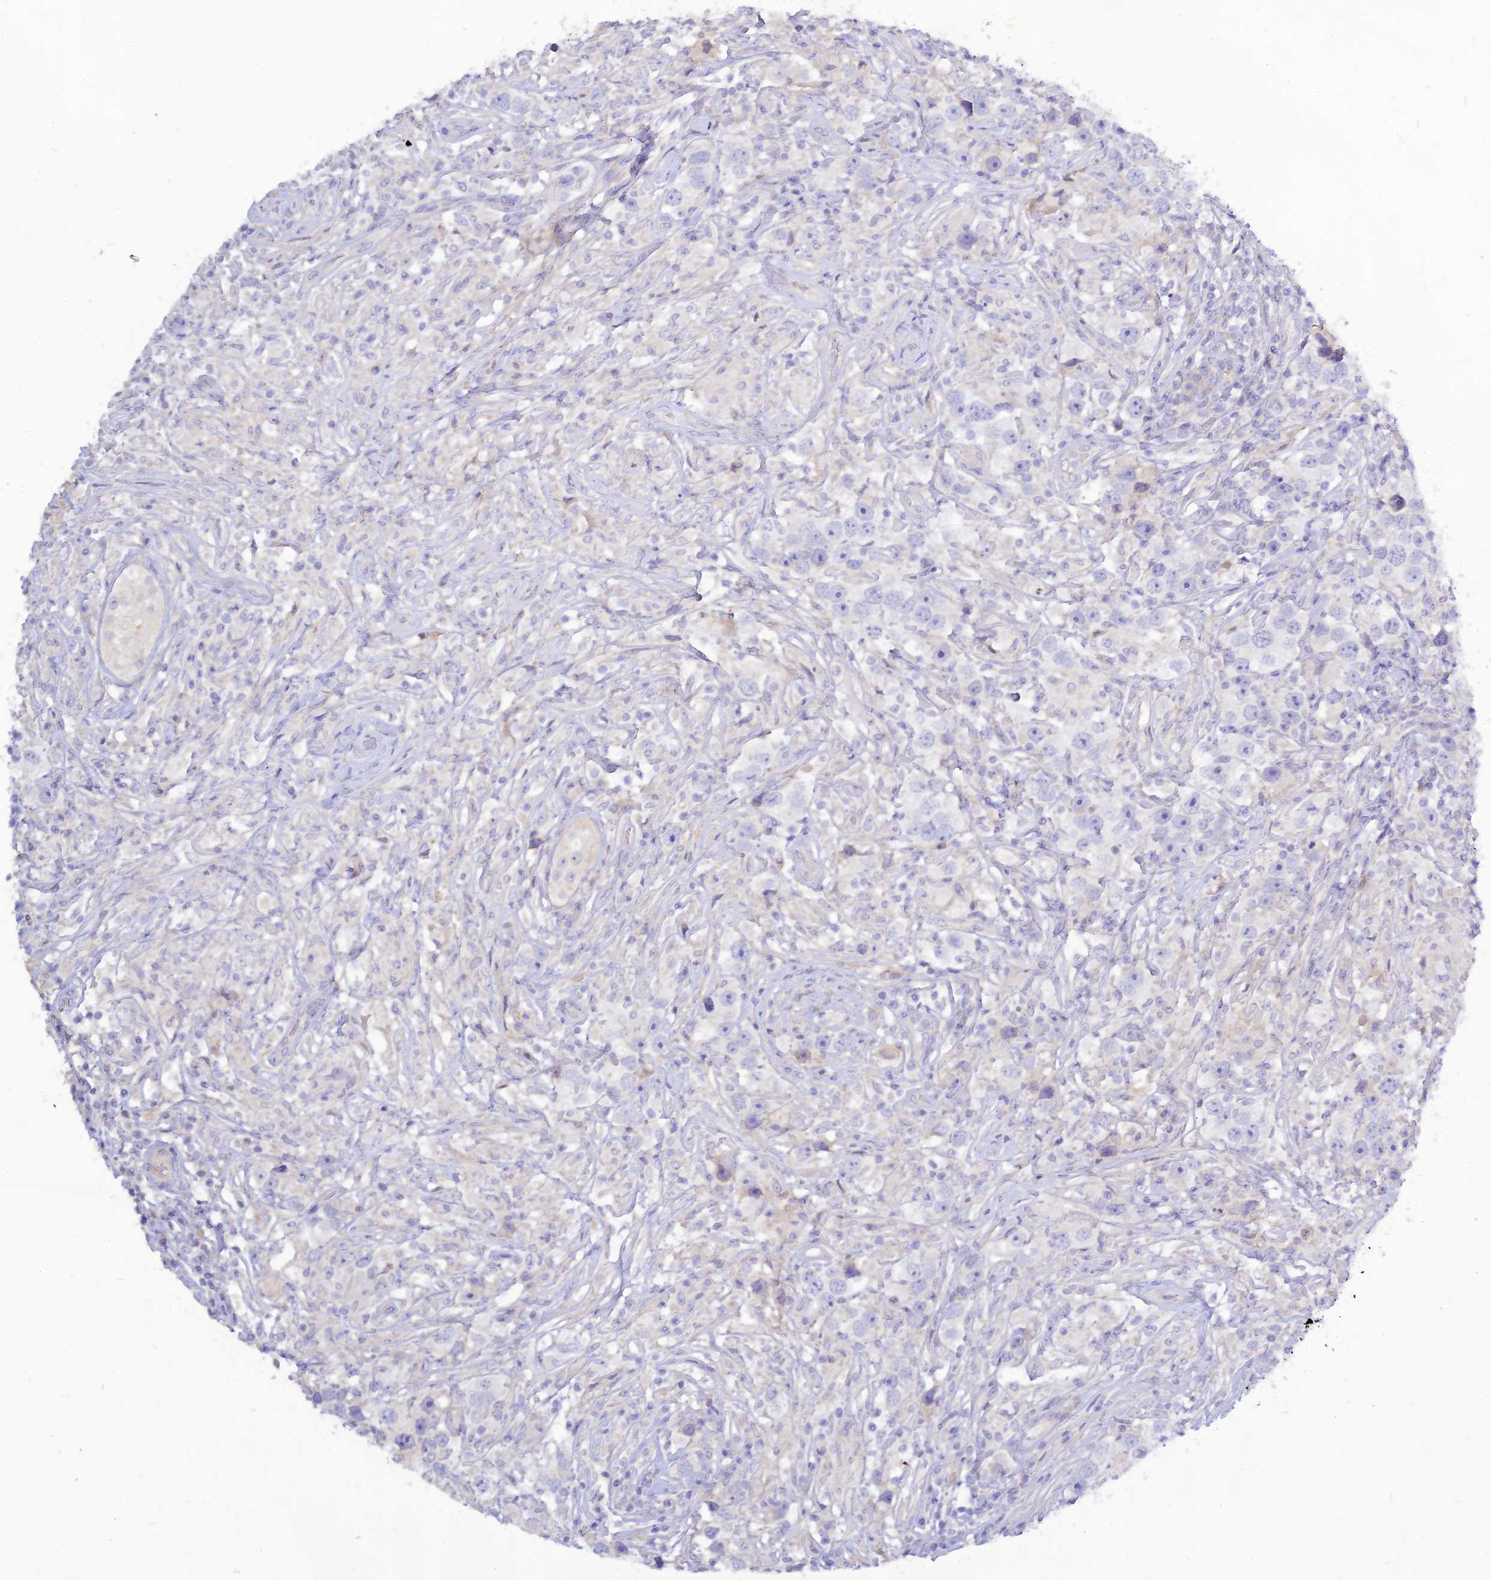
{"staining": {"intensity": "negative", "quantity": "none", "location": "none"}, "tissue": "testis cancer", "cell_type": "Tumor cells", "image_type": "cancer", "snomed": [{"axis": "morphology", "description": "Seminoma, NOS"}, {"axis": "topography", "description": "Testis"}], "caption": "DAB immunohistochemical staining of testis seminoma shows no significant staining in tumor cells.", "gene": "CZIB", "patient": {"sex": "male", "age": 49}}